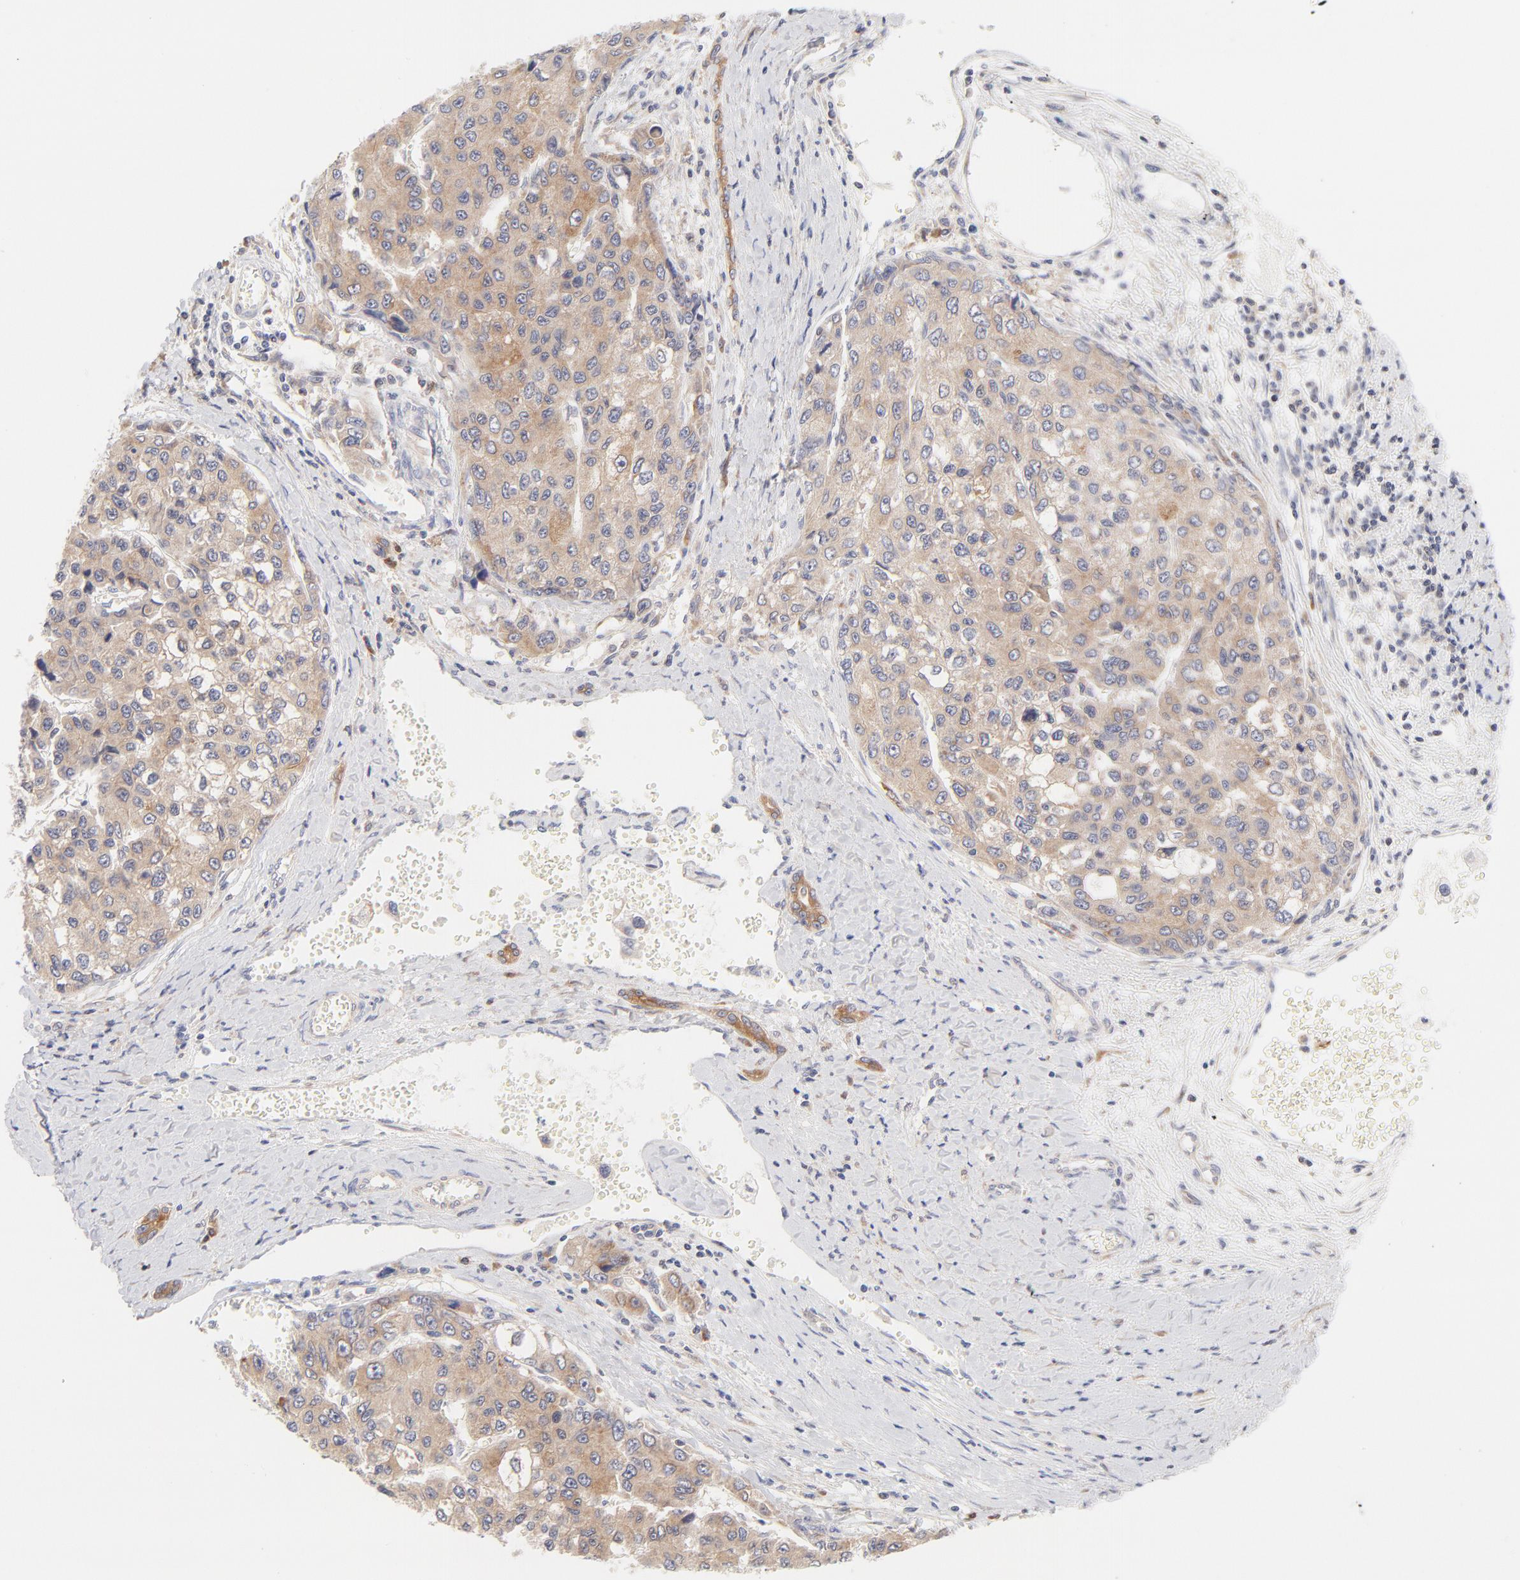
{"staining": {"intensity": "weak", "quantity": ">75%", "location": "cytoplasmic/membranous"}, "tissue": "liver cancer", "cell_type": "Tumor cells", "image_type": "cancer", "snomed": [{"axis": "morphology", "description": "Carcinoma, Hepatocellular, NOS"}, {"axis": "topography", "description": "Liver"}], "caption": "This is an image of immunohistochemistry staining of hepatocellular carcinoma (liver), which shows weak positivity in the cytoplasmic/membranous of tumor cells.", "gene": "RPS6KA1", "patient": {"sex": "female", "age": 66}}